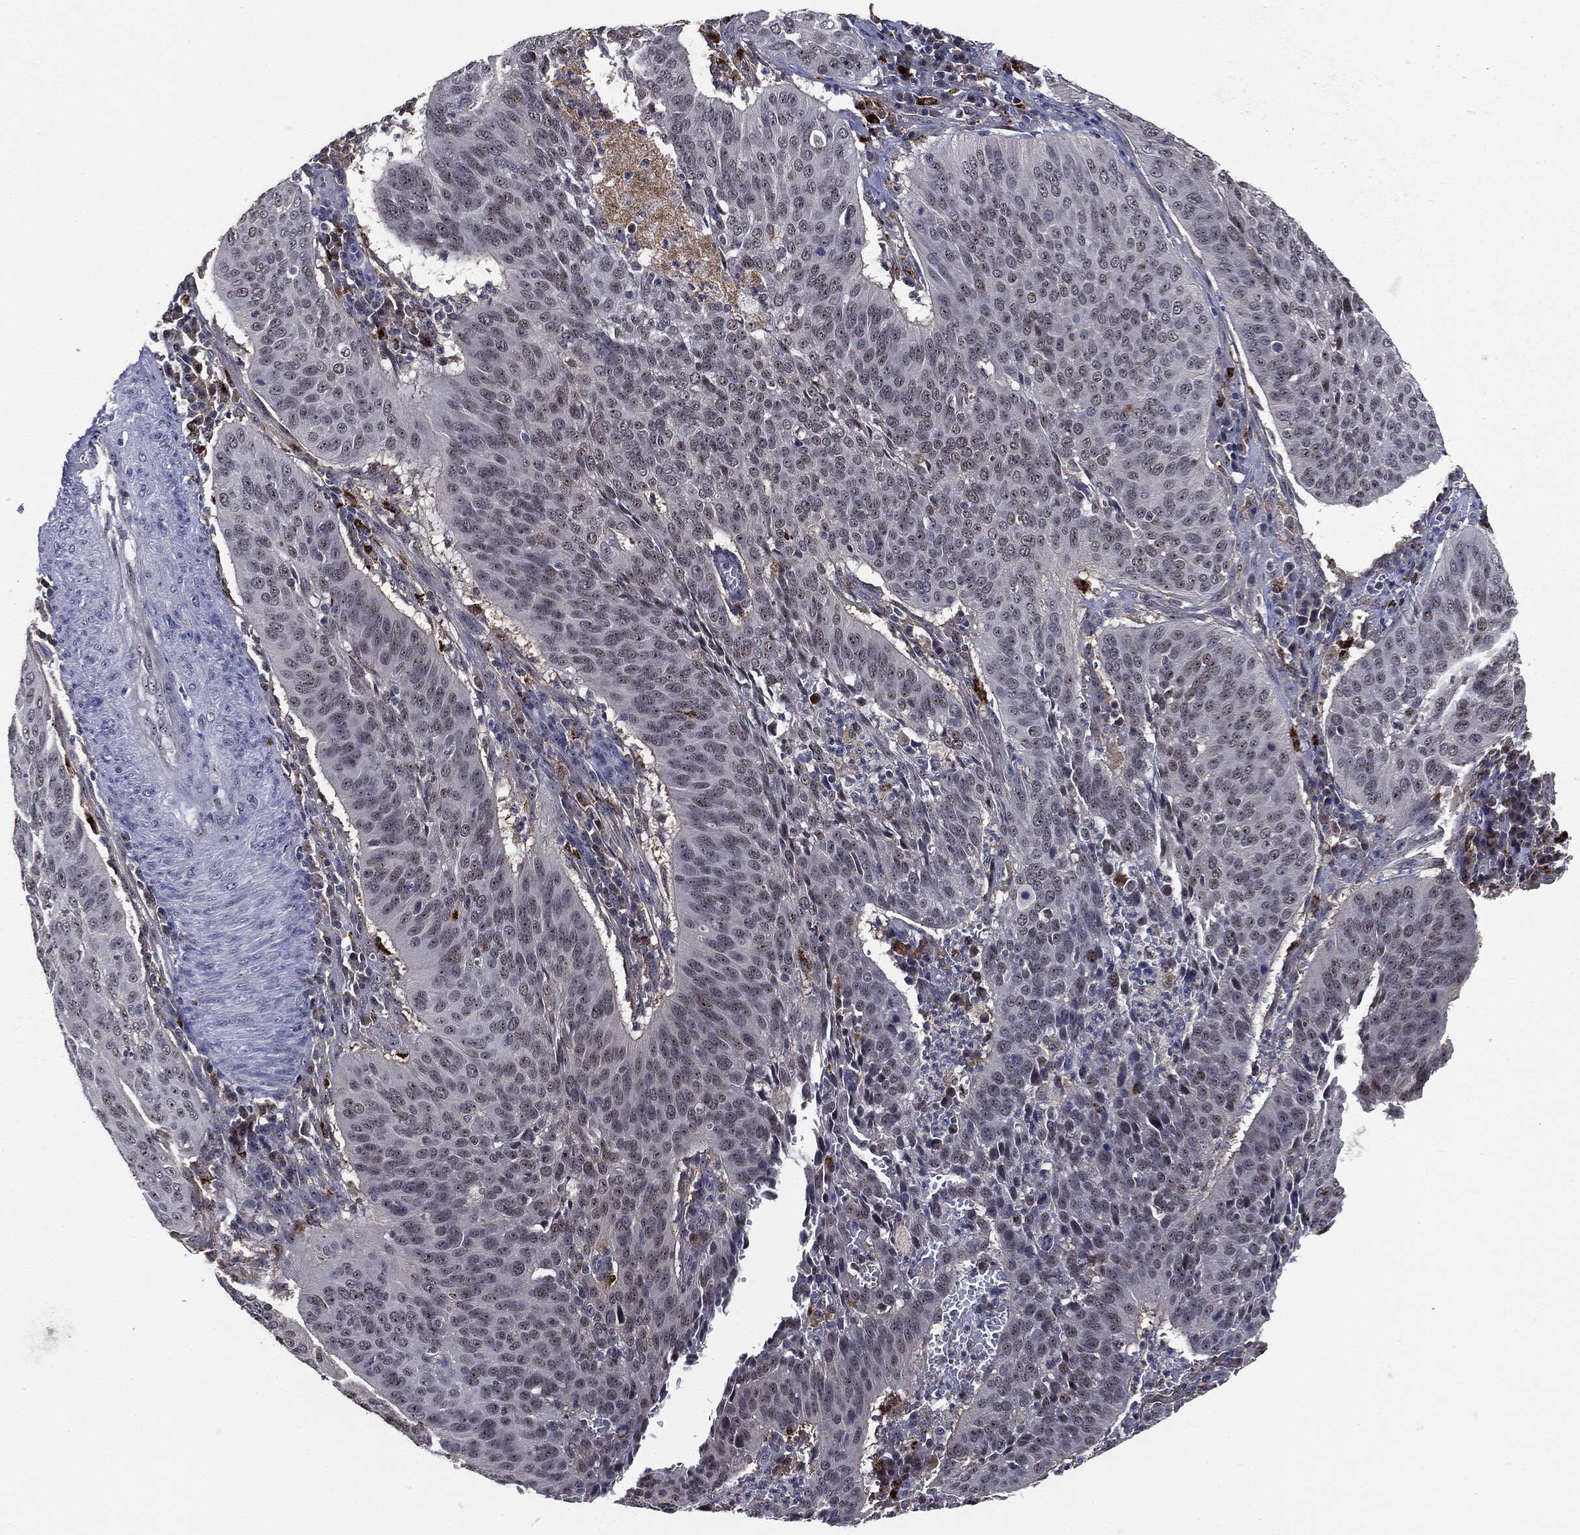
{"staining": {"intensity": "weak", "quantity": "25%-75%", "location": "nuclear"}, "tissue": "cervical cancer", "cell_type": "Tumor cells", "image_type": "cancer", "snomed": [{"axis": "morphology", "description": "Normal tissue, NOS"}, {"axis": "morphology", "description": "Squamous cell carcinoma, NOS"}, {"axis": "topography", "description": "Cervix"}], "caption": "Weak nuclear protein expression is seen in approximately 25%-75% of tumor cells in cervical squamous cell carcinoma.", "gene": "TRMT1L", "patient": {"sex": "female", "age": 39}}